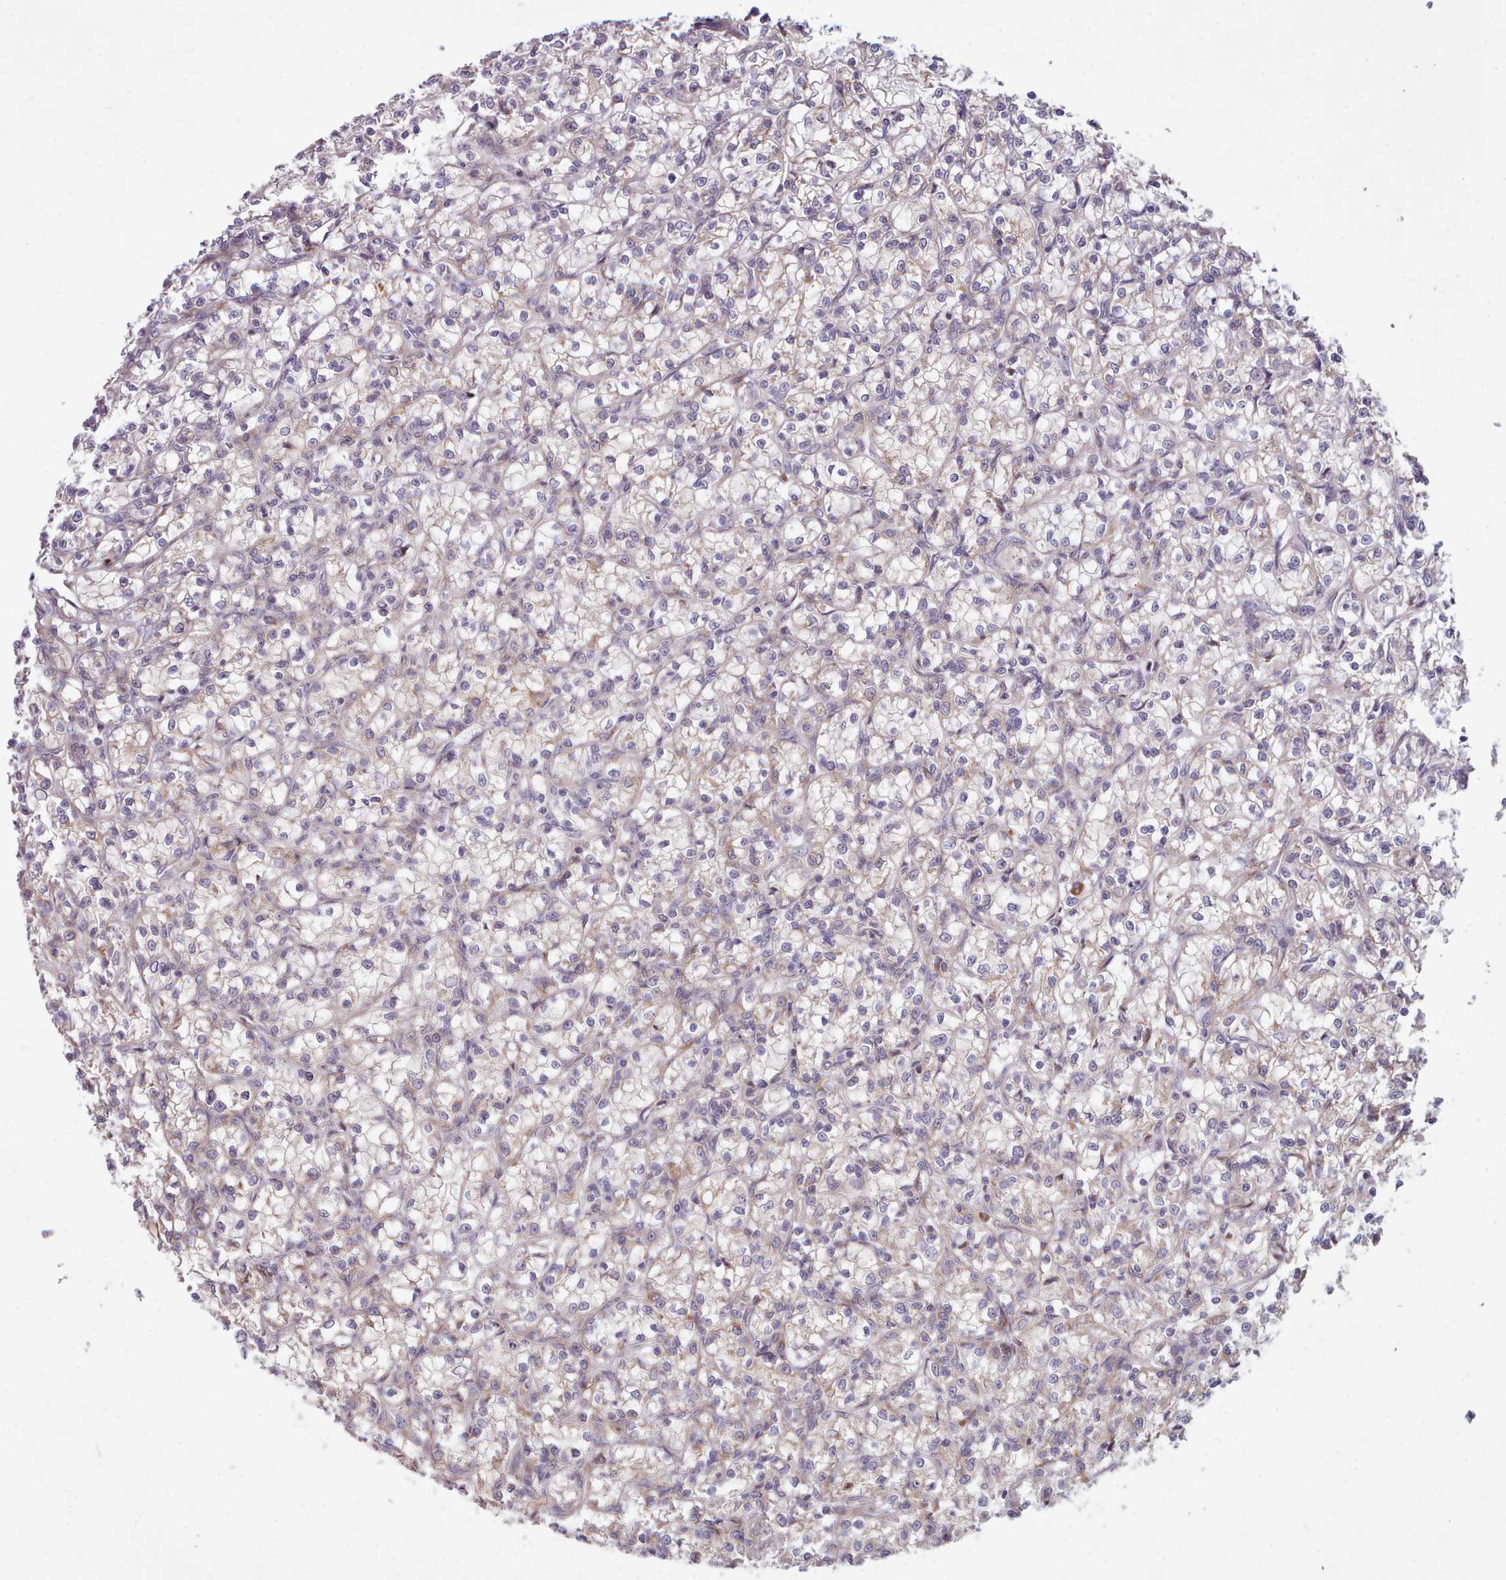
{"staining": {"intensity": "weak", "quantity": "<25%", "location": "cytoplasmic/membranous"}, "tissue": "renal cancer", "cell_type": "Tumor cells", "image_type": "cancer", "snomed": [{"axis": "morphology", "description": "Adenocarcinoma, NOS"}, {"axis": "topography", "description": "Kidney"}], "caption": "Immunohistochemistry (IHC) micrograph of human renal adenocarcinoma stained for a protein (brown), which reveals no positivity in tumor cells.", "gene": "TRIM26", "patient": {"sex": "female", "age": 59}}